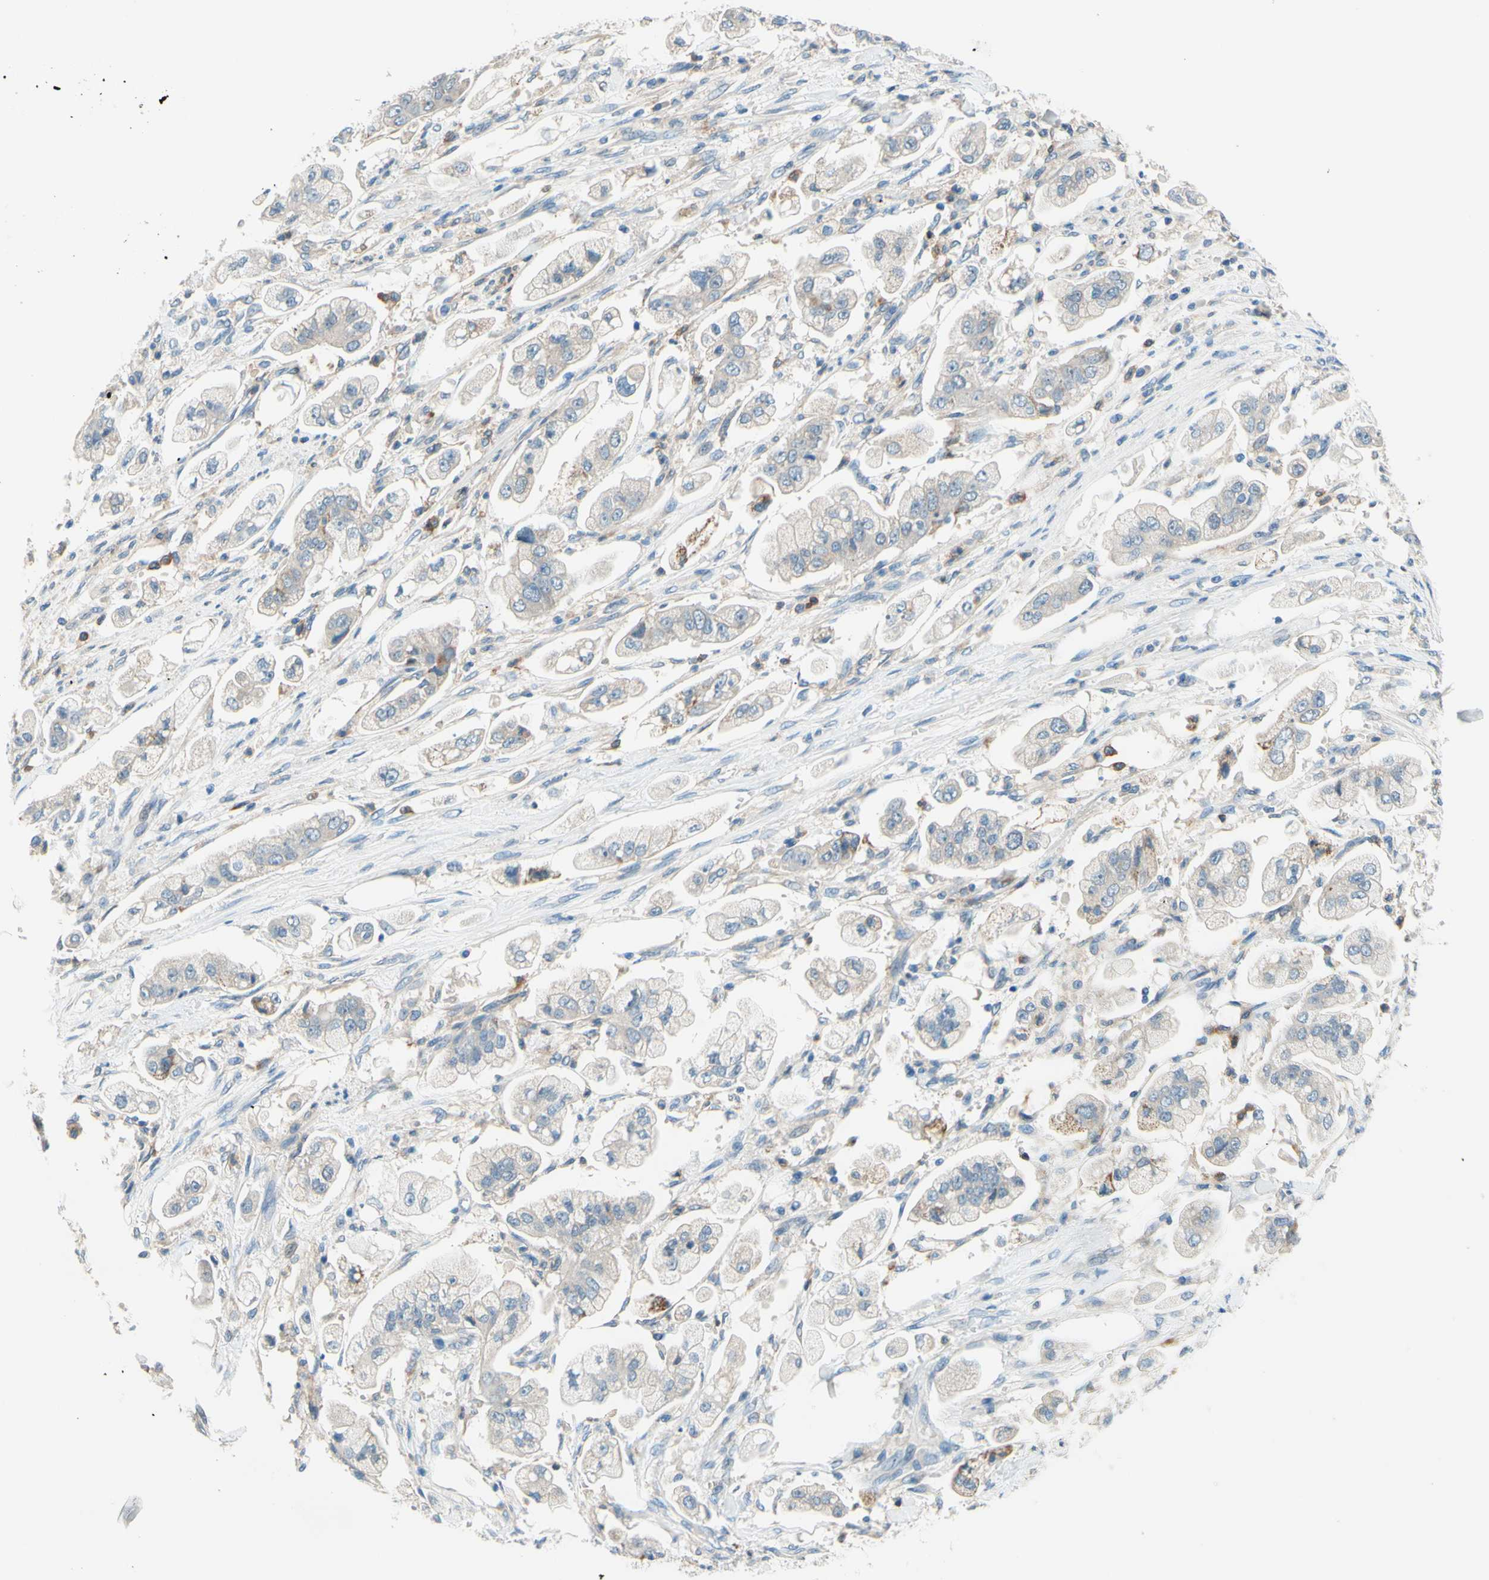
{"staining": {"intensity": "weak", "quantity": "<25%", "location": "cytoplasmic/membranous"}, "tissue": "stomach cancer", "cell_type": "Tumor cells", "image_type": "cancer", "snomed": [{"axis": "morphology", "description": "Adenocarcinoma, NOS"}, {"axis": "topography", "description": "Stomach"}], "caption": "This is an immunohistochemistry micrograph of human stomach cancer. There is no expression in tumor cells.", "gene": "SIGLEC9", "patient": {"sex": "male", "age": 62}}